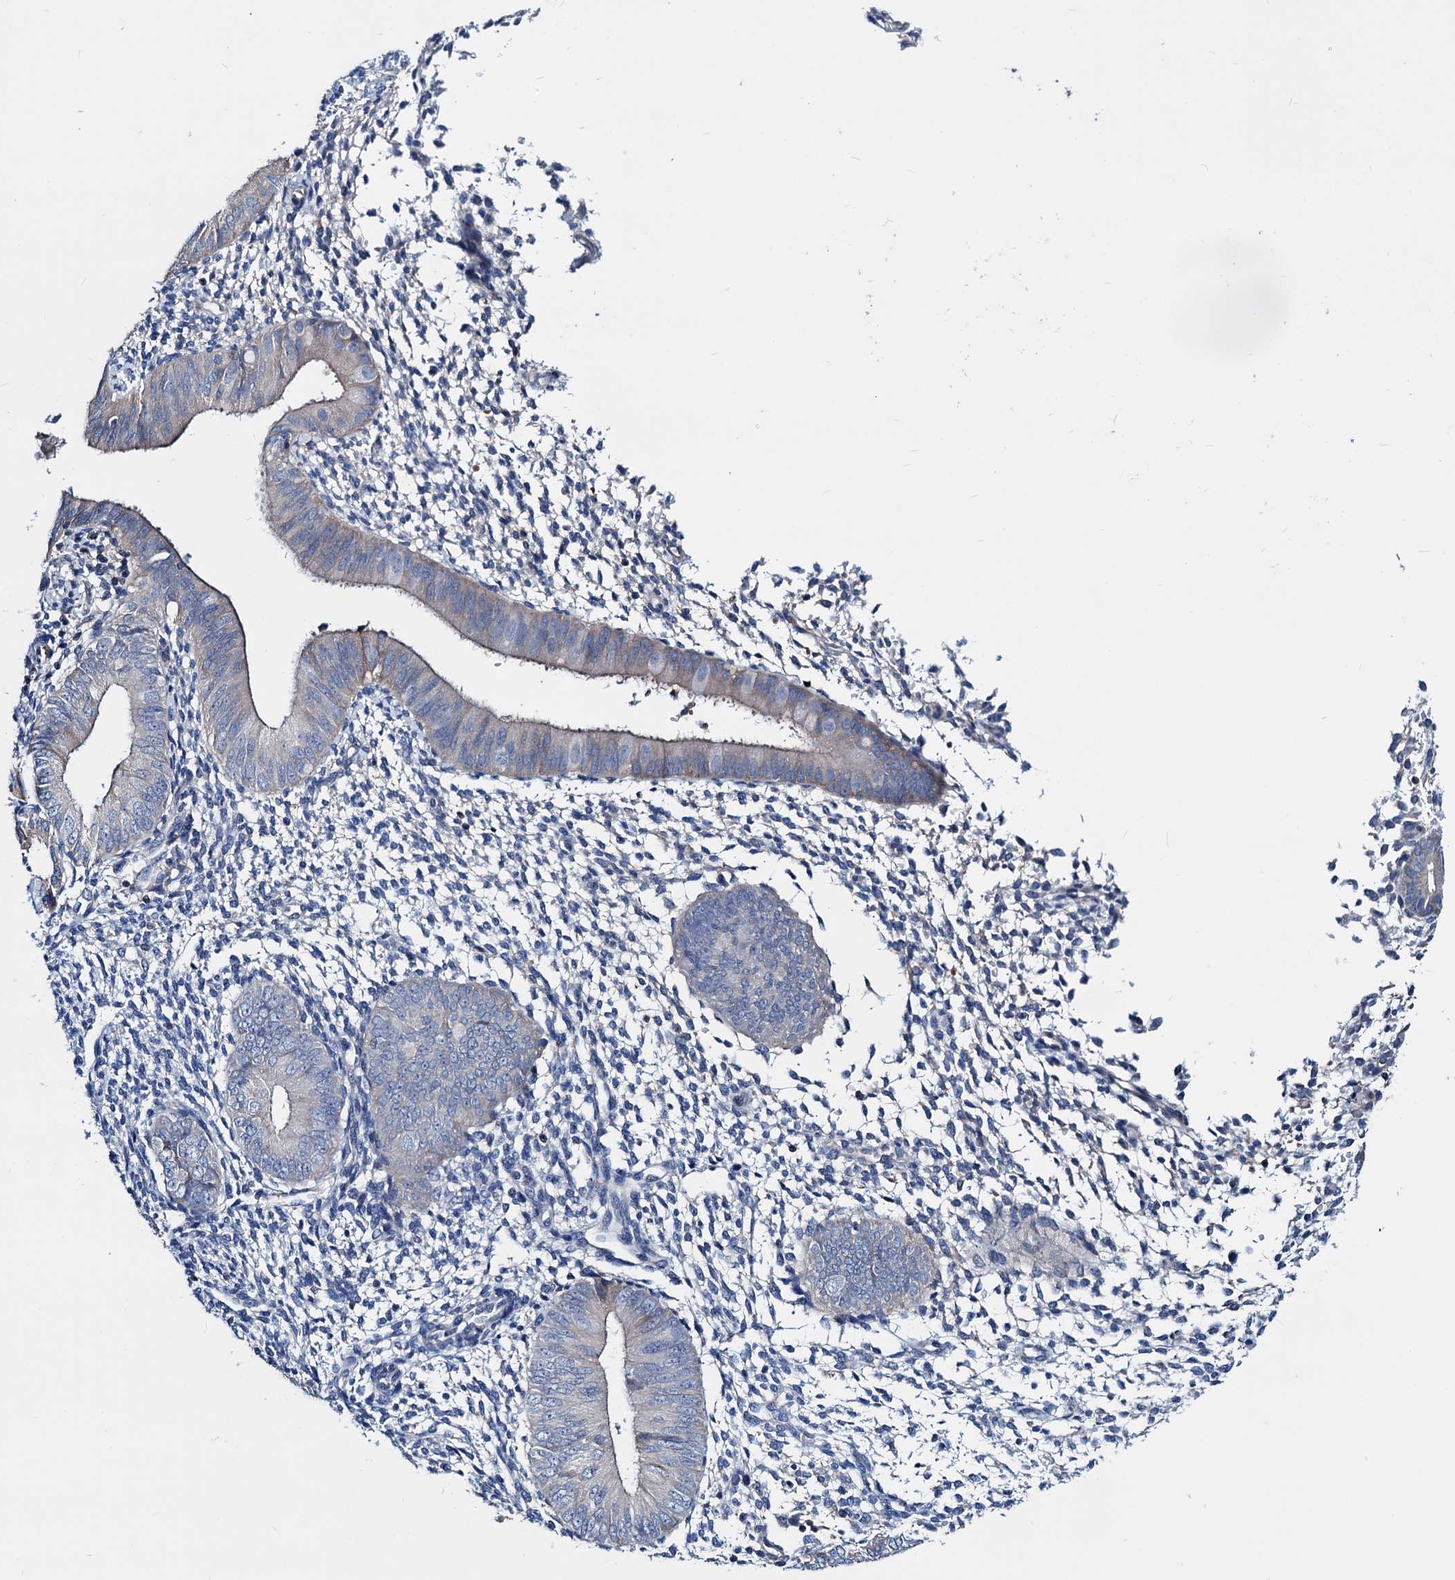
{"staining": {"intensity": "negative", "quantity": "none", "location": "none"}, "tissue": "endometrium", "cell_type": "Cells in endometrial stroma", "image_type": "normal", "snomed": [{"axis": "morphology", "description": "Normal tissue, NOS"}, {"axis": "topography", "description": "Uterus"}, {"axis": "topography", "description": "Endometrium"}], "caption": "Photomicrograph shows no protein expression in cells in endometrial stroma of normal endometrium.", "gene": "GCOM1", "patient": {"sex": "female", "age": 48}}